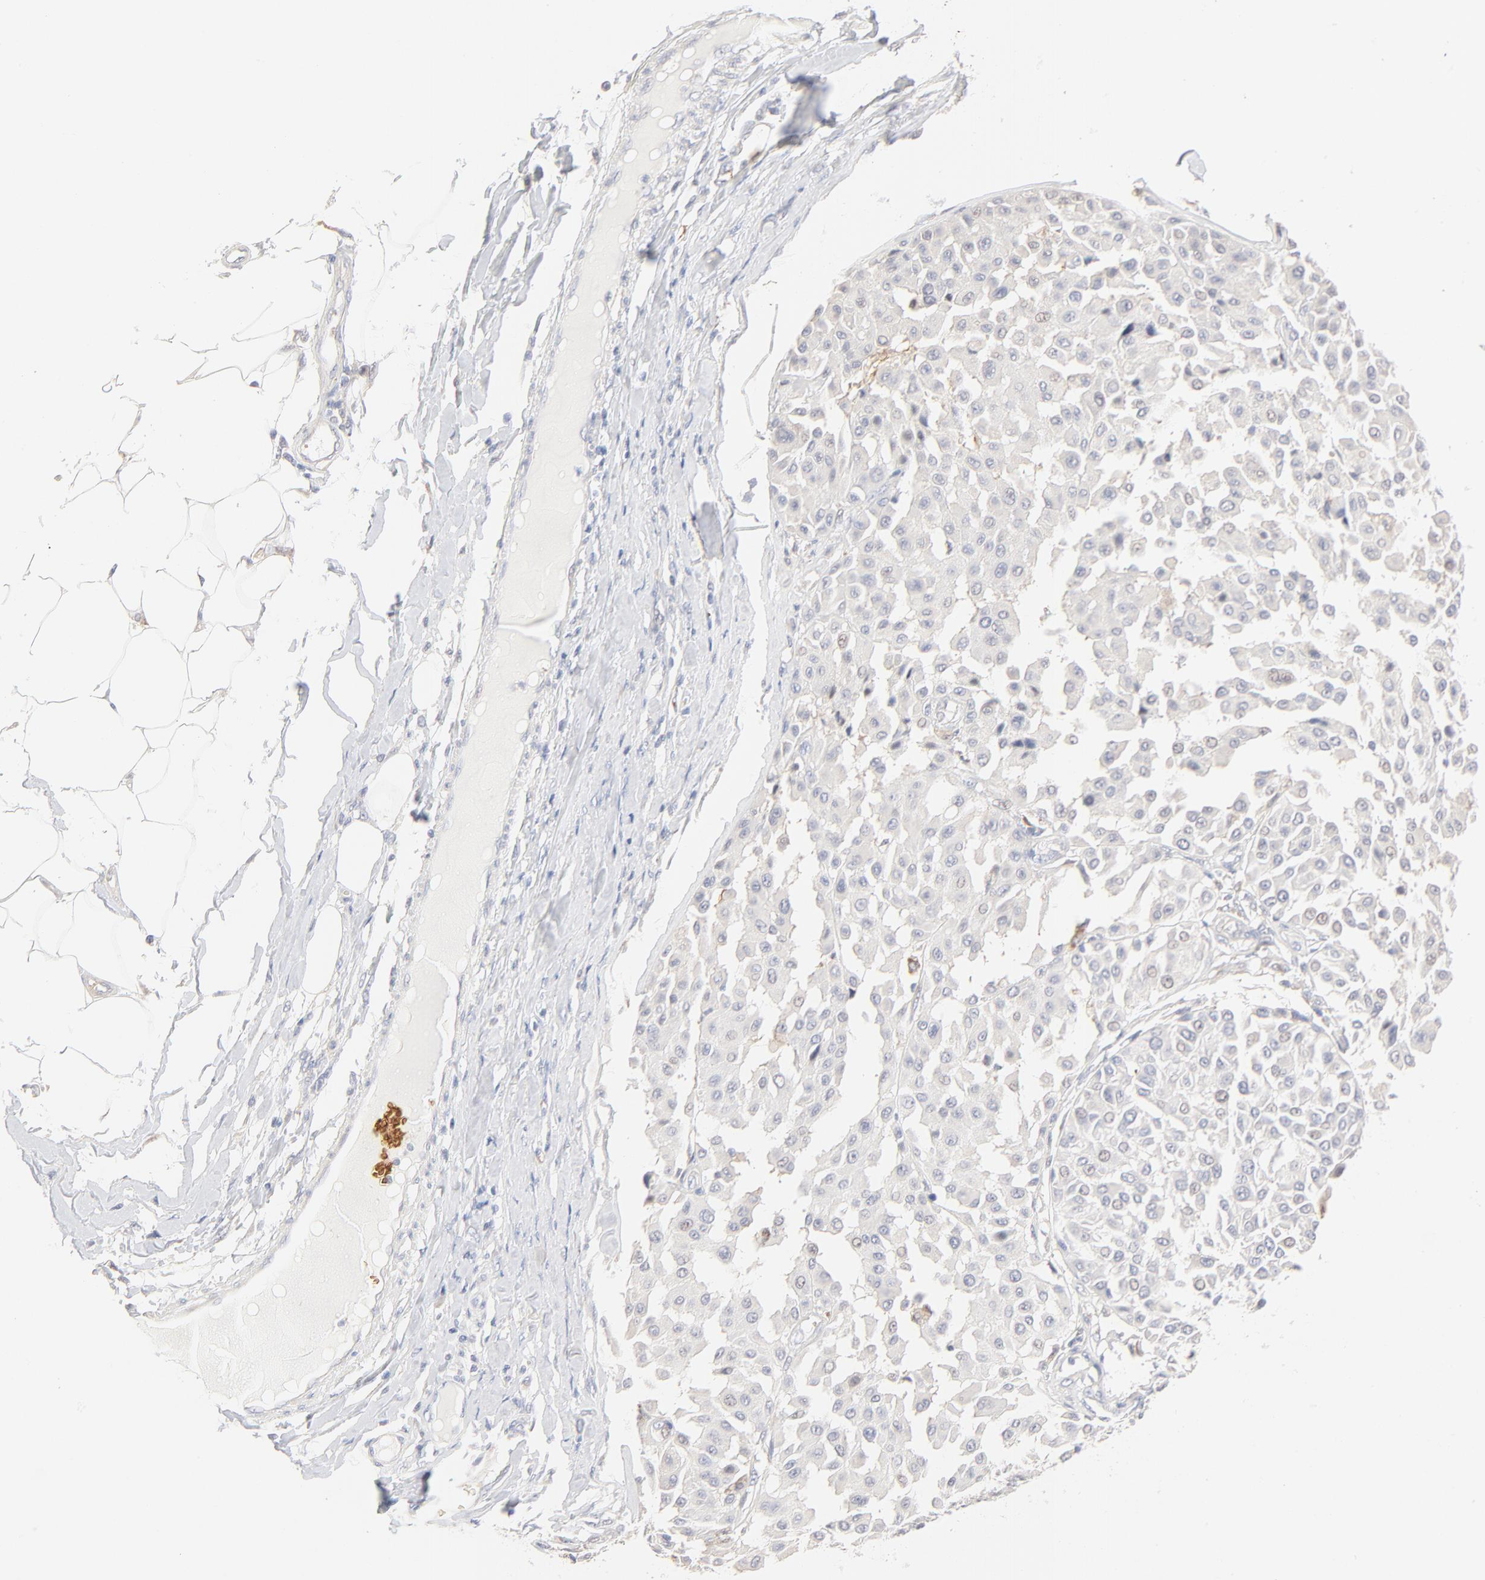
{"staining": {"intensity": "negative", "quantity": "none", "location": "none"}, "tissue": "melanoma", "cell_type": "Tumor cells", "image_type": "cancer", "snomed": [{"axis": "morphology", "description": "Malignant melanoma, Metastatic site"}, {"axis": "topography", "description": "Soft tissue"}], "caption": "Malignant melanoma (metastatic site) stained for a protein using immunohistochemistry (IHC) reveals no staining tumor cells.", "gene": "SPTB", "patient": {"sex": "male", "age": 41}}